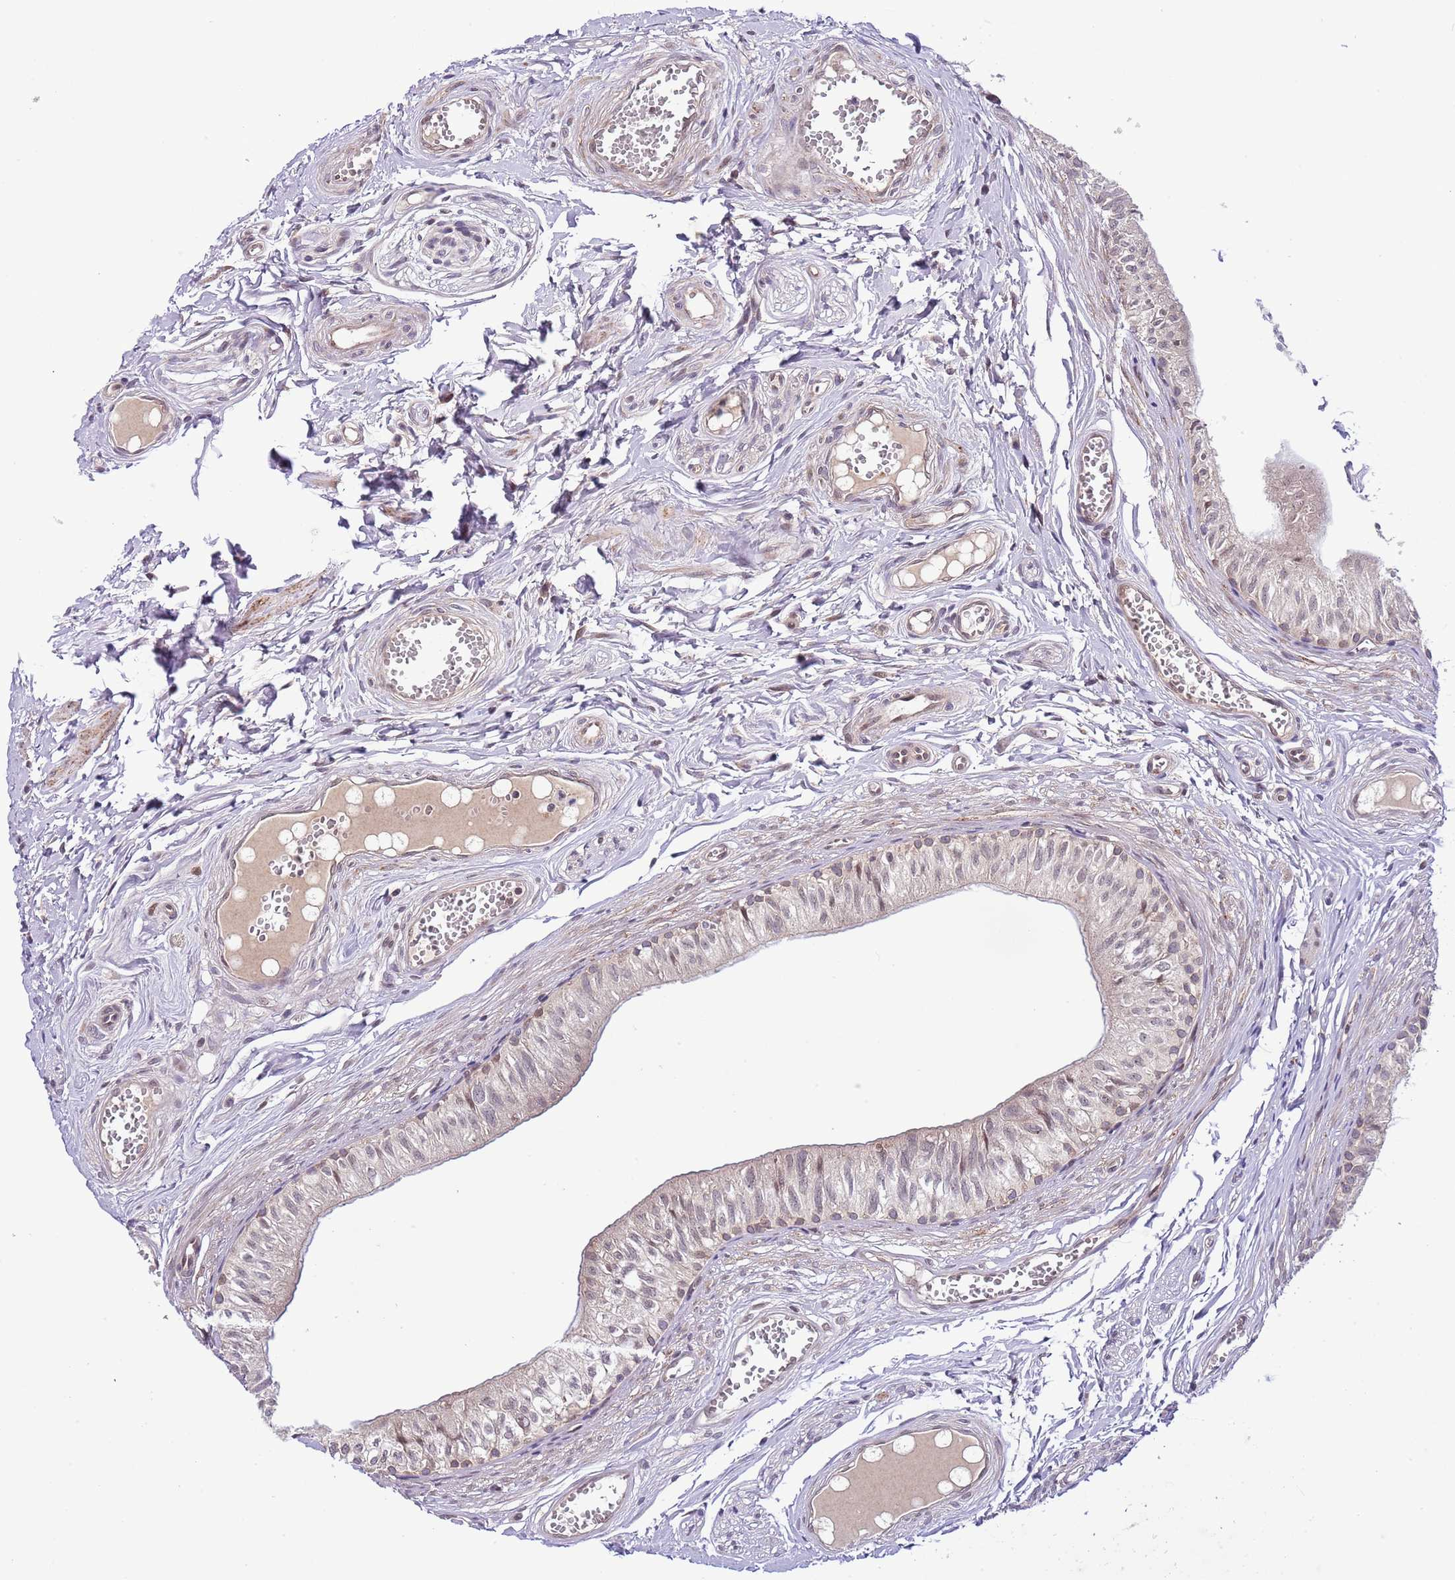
{"staining": {"intensity": "moderate", "quantity": "<25%", "location": "cytoplasmic/membranous"}, "tissue": "epididymis", "cell_type": "Glandular cells", "image_type": "normal", "snomed": [{"axis": "morphology", "description": "Normal tissue, NOS"}, {"axis": "topography", "description": "Epididymis"}], "caption": "High-power microscopy captured an immunohistochemistry (IHC) photomicrograph of unremarkable epididymis, revealing moderate cytoplasmic/membranous positivity in approximately <25% of glandular cells.", "gene": "CHD1", "patient": {"sex": "male", "age": 37}}